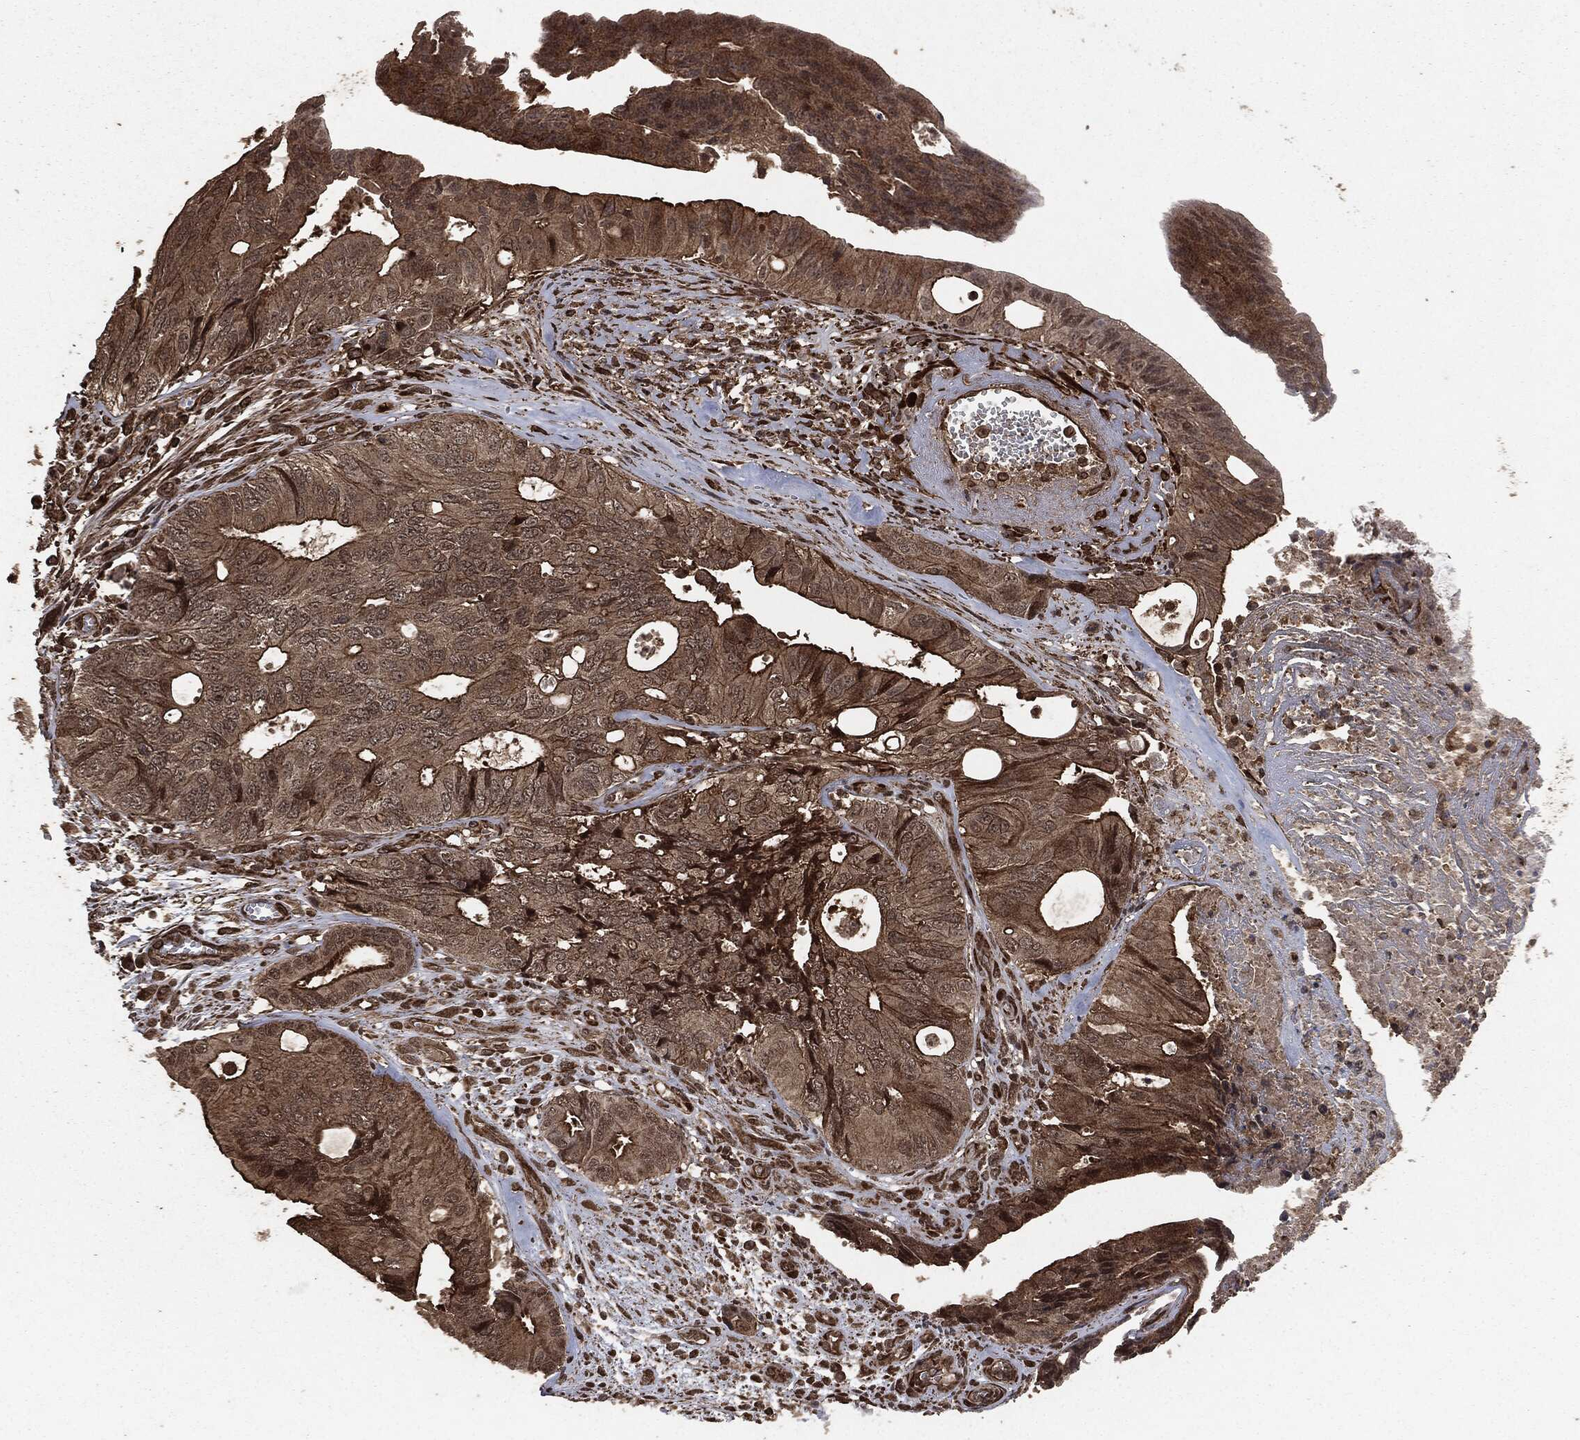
{"staining": {"intensity": "strong", "quantity": "<25%", "location": "cytoplasmic/membranous,nuclear"}, "tissue": "colorectal cancer", "cell_type": "Tumor cells", "image_type": "cancer", "snomed": [{"axis": "morphology", "description": "Normal tissue, NOS"}, {"axis": "morphology", "description": "Adenocarcinoma, NOS"}, {"axis": "topography", "description": "Colon"}], "caption": "This image demonstrates IHC staining of human adenocarcinoma (colorectal), with medium strong cytoplasmic/membranous and nuclear staining in about <25% of tumor cells.", "gene": "EGFR", "patient": {"sex": "male", "age": 65}}